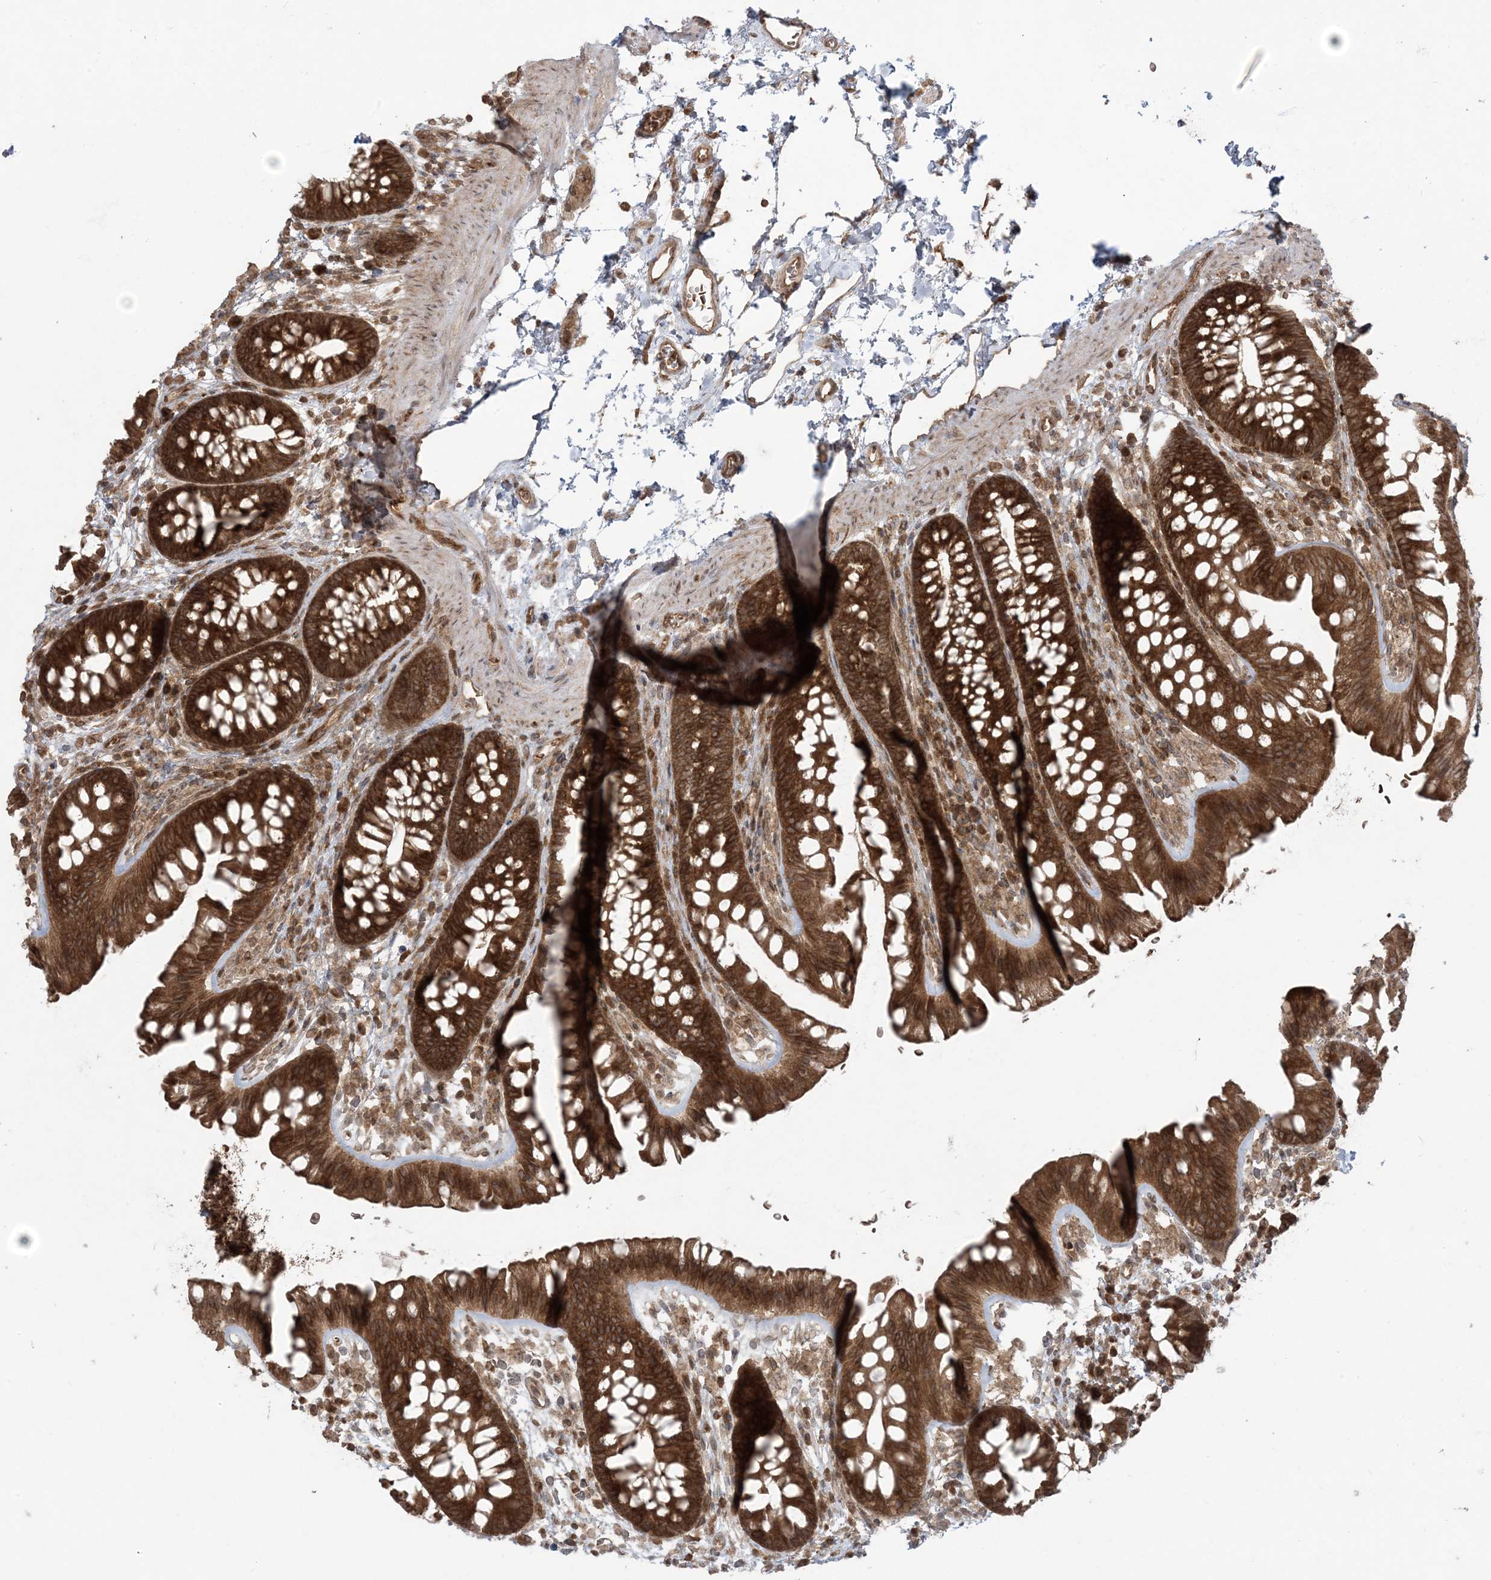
{"staining": {"intensity": "moderate", "quantity": ">75%", "location": "cytoplasmic/membranous"}, "tissue": "colon", "cell_type": "Endothelial cells", "image_type": "normal", "snomed": [{"axis": "morphology", "description": "Normal tissue, NOS"}, {"axis": "topography", "description": "Colon"}], "caption": "Protein staining of benign colon displays moderate cytoplasmic/membranous expression in about >75% of endothelial cells.", "gene": "DDX19B", "patient": {"sex": "female", "age": 62}}